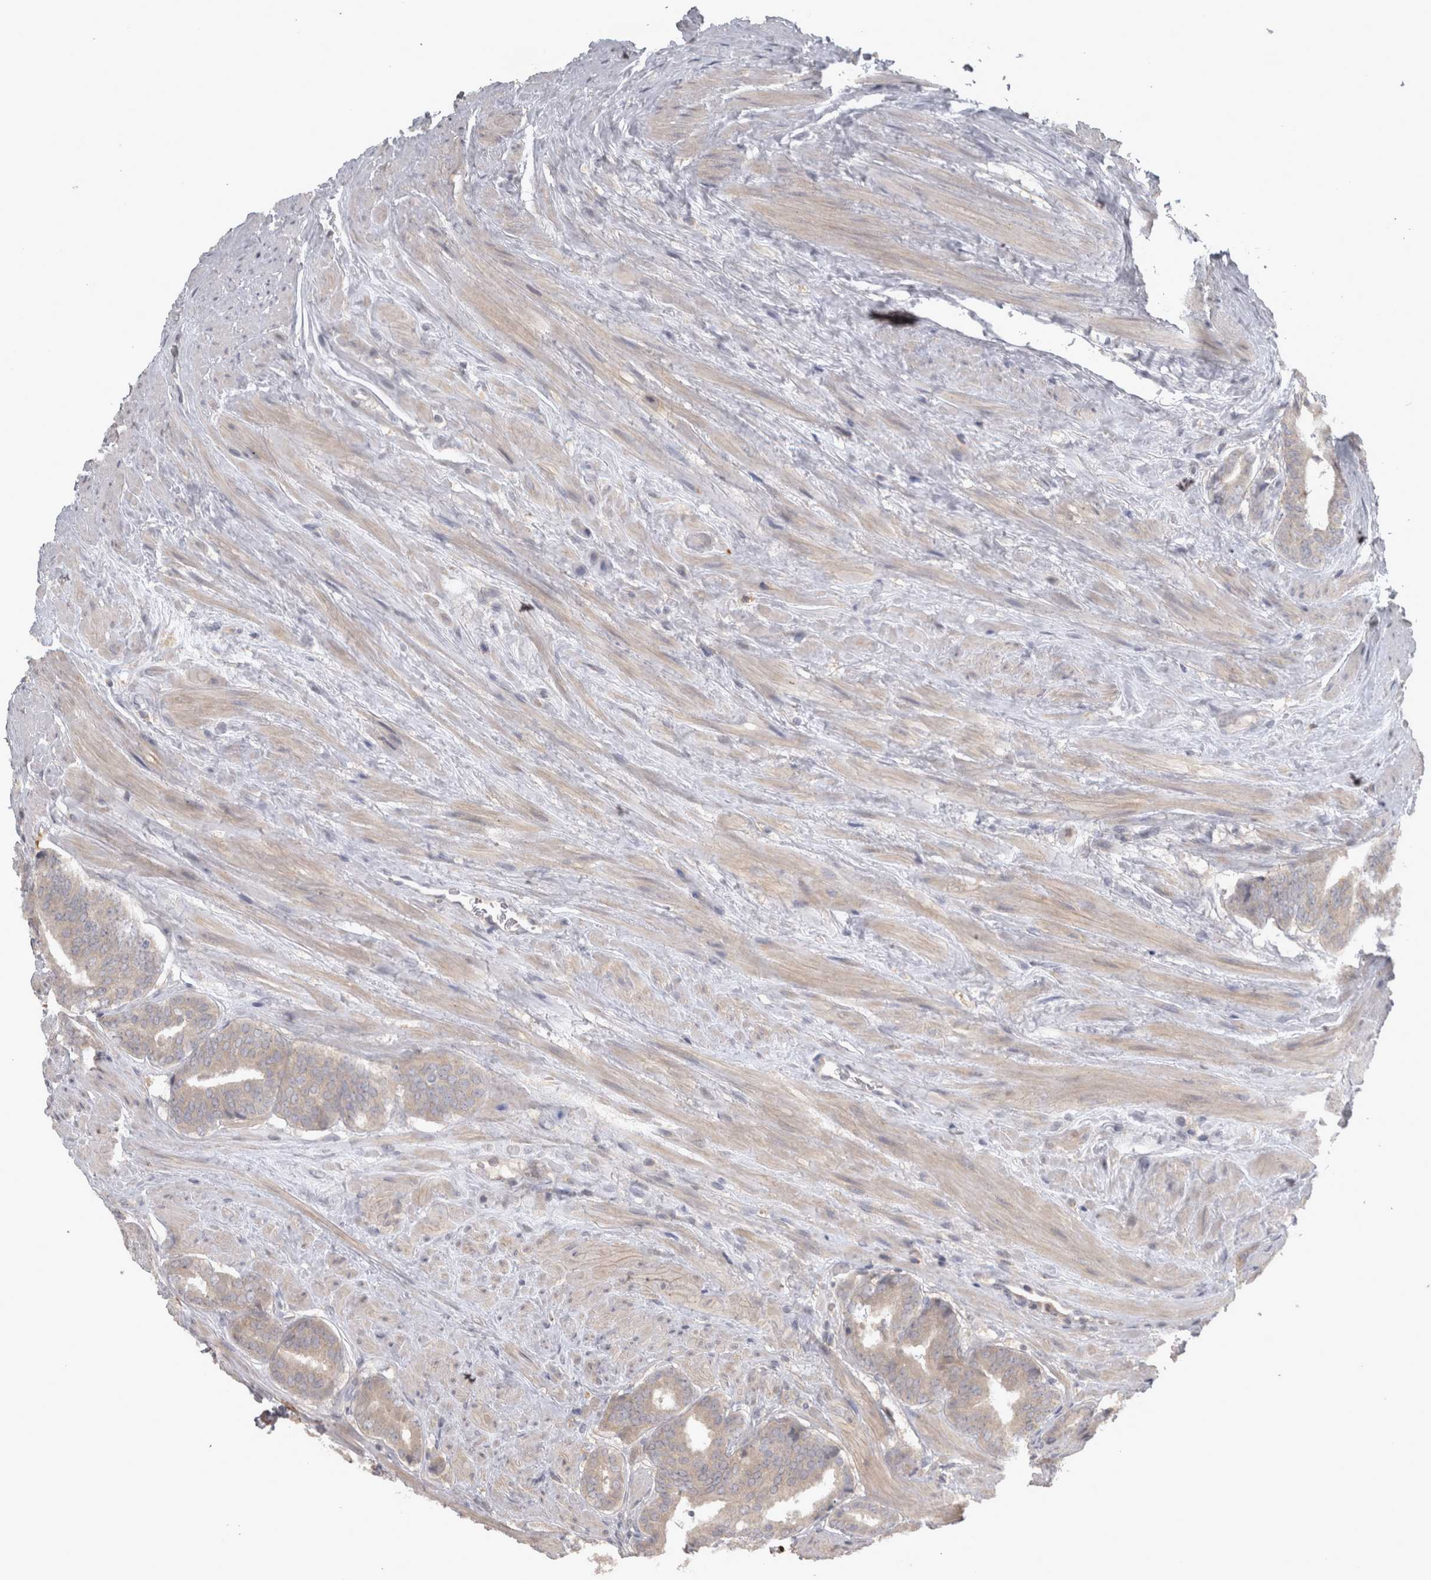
{"staining": {"intensity": "weak", "quantity": "<25%", "location": "cytoplasmic/membranous"}, "tissue": "prostate cancer", "cell_type": "Tumor cells", "image_type": "cancer", "snomed": [{"axis": "morphology", "description": "Adenocarcinoma, Low grade"}, {"axis": "topography", "description": "Prostate"}], "caption": "Tumor cells show no significant protein staining in prostate low-grade adenocarcinoma.", "gene": "SLCO5A1", "patient": {"sex": "male", "age": 69}}